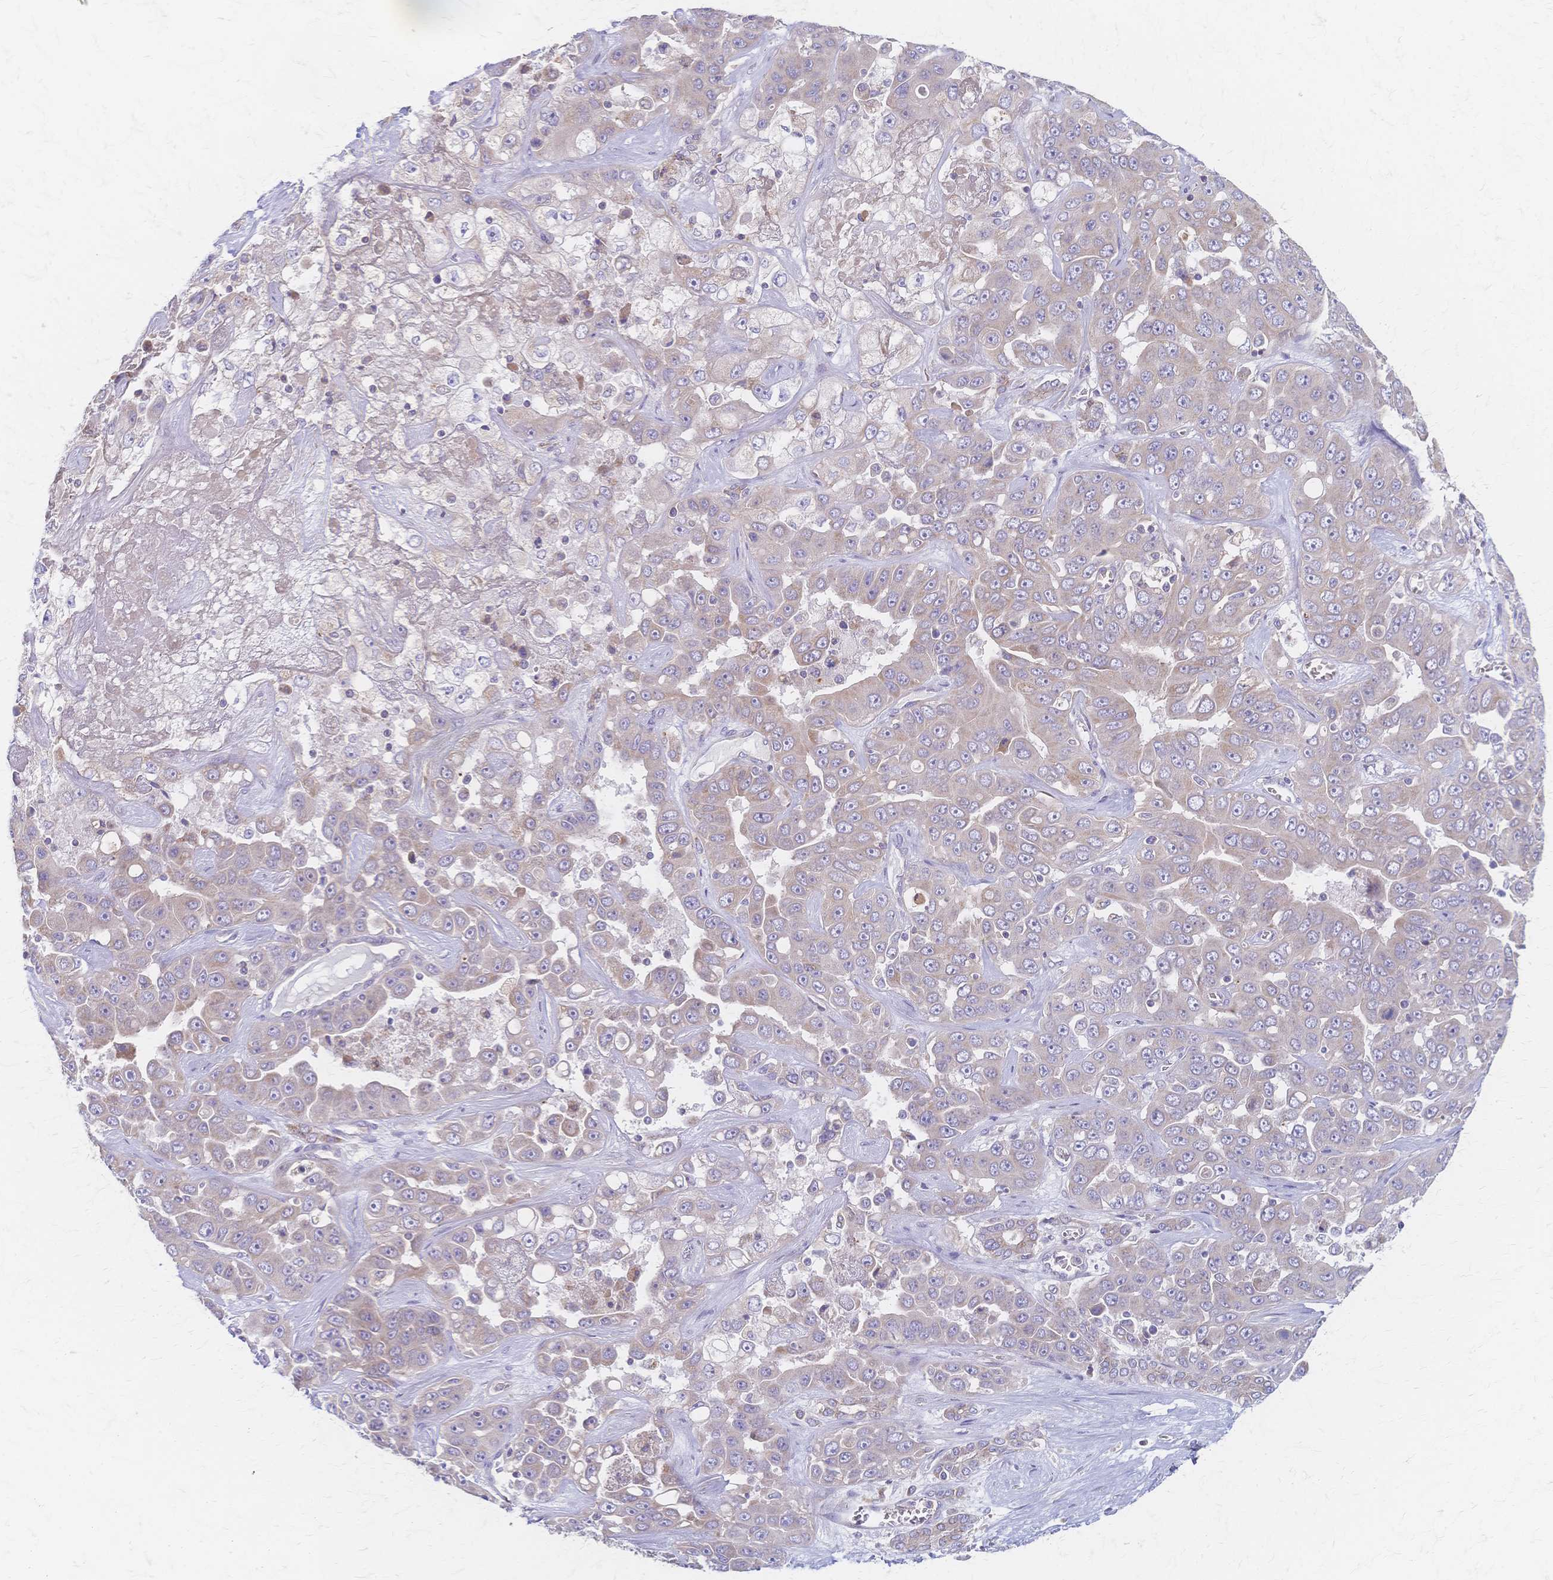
{"staining": {"intensity": "negative", "quantity": "none", "location": "none"}, "tissue": "liver cancer", "cell_type": "Tumor cells", "image_type": "cancer", "snomed": [{"axis": "morphology", "description": "Cholangiocarcinoma"}, {"axis": "topography", "description": "Liver"}], "caption": "IHC image of neoplastic tissue: human liver cancer (cholangiocarcinoma) stained with DAB demonstrates no significant protein expression in tumor cells. (Stains: DAB (3,3'-diaminobenzidine) immunohistochemistry with hematoxylin counter stain, Microscopy: brightfield microscopy at high magnification).", "gene": "CYB5A", "patient": {"sex": "female", "age": 52}}